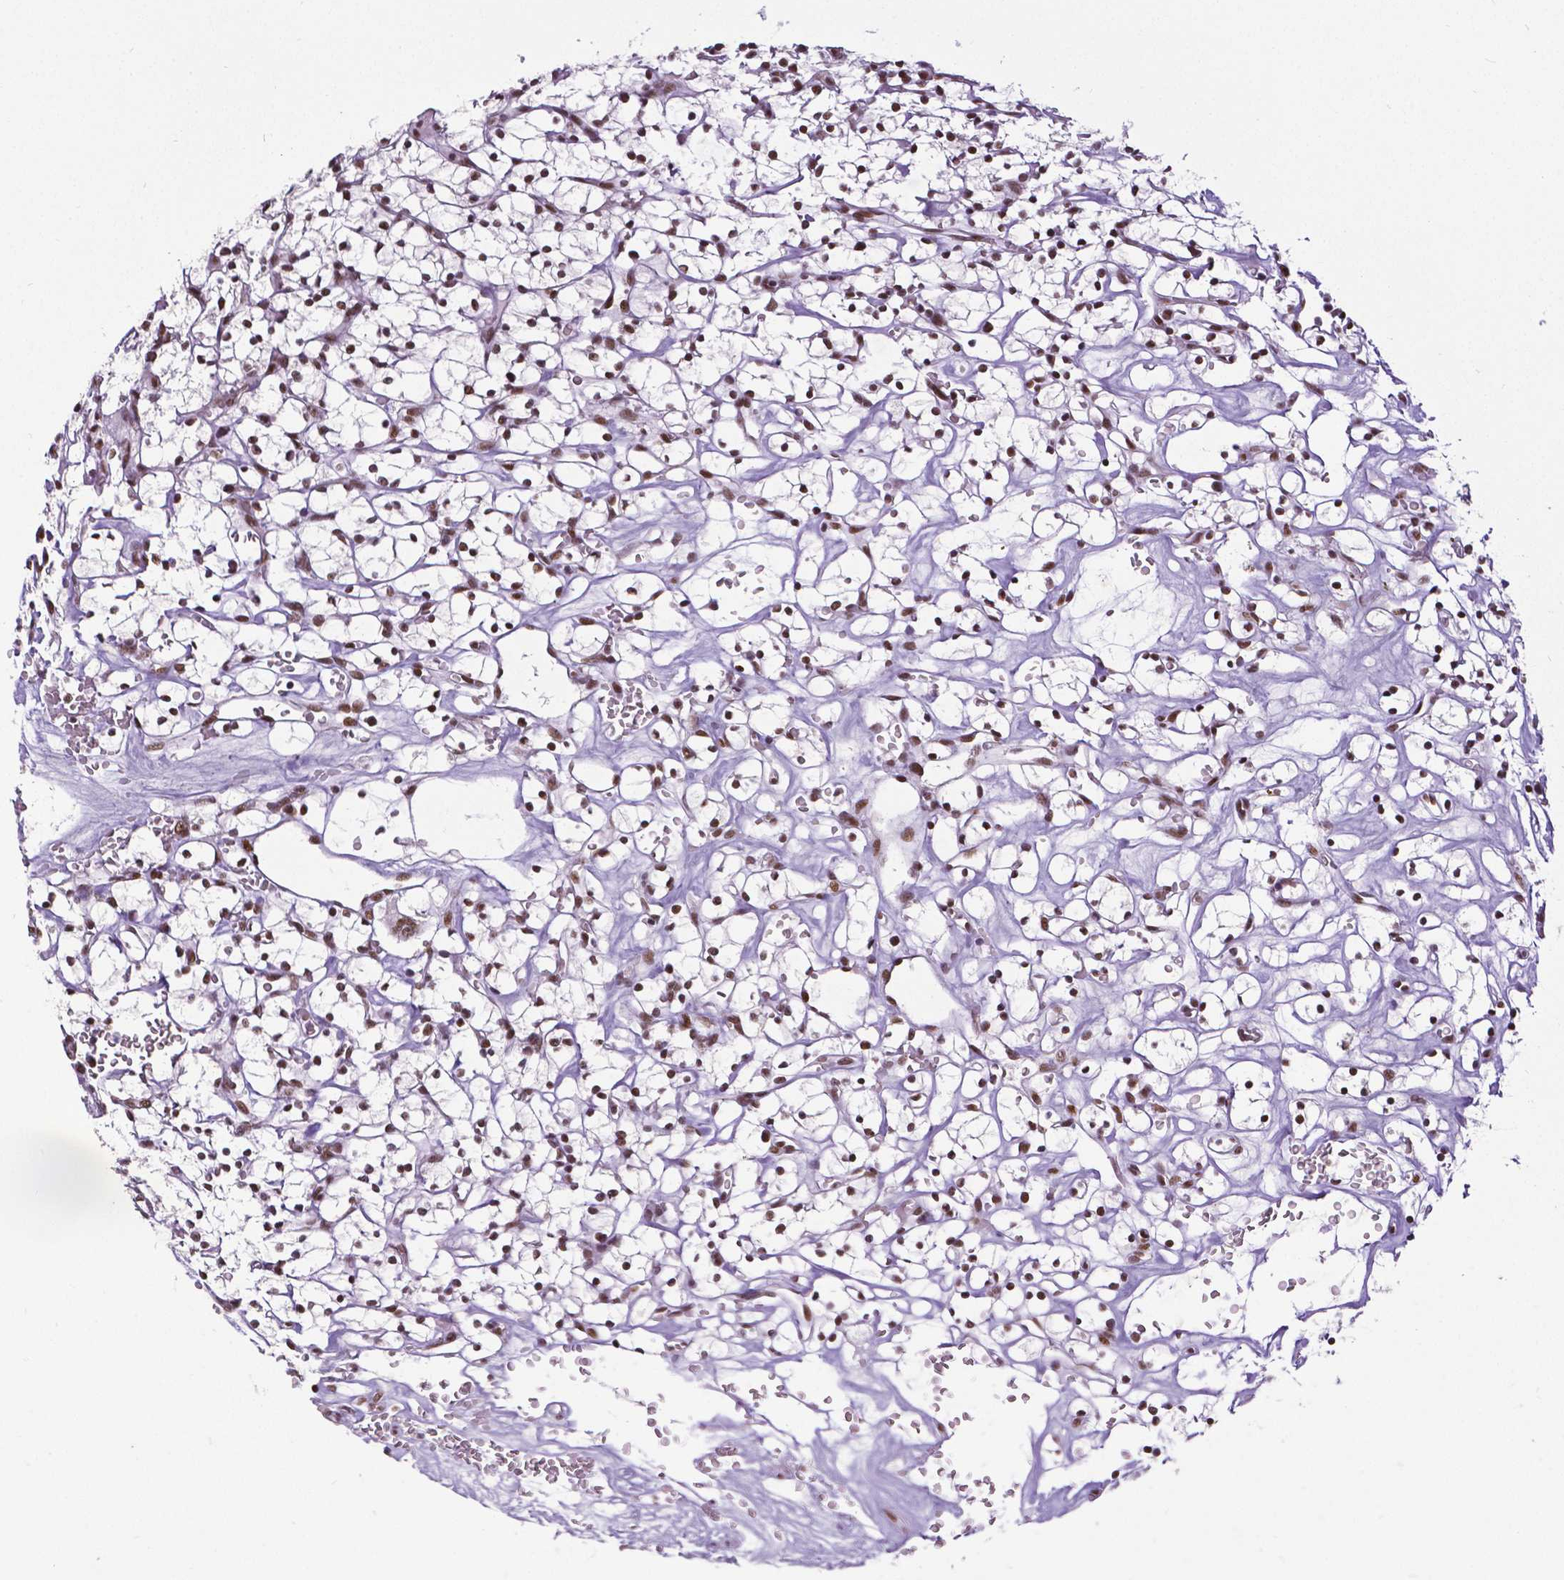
{"staining": {"intensity": "strong", "quantity": ">75%", "location": "nuclear"}, "tissue": "renal cancer", "cell_type": "Tumor cells", "image_type": "cancer", "snomed": [{"axis": "morphology", "description": "Adenocarcinoma, NOS"}, {"axis": "topography", "description": "Kidney"}], "caption": "Tumor cells demonstrate strong nuclear positivity in approximately >75% of cells in adenocarcinoma (renal). Immunohistochemistry stains the protein in brown and the nuclei are stained blue.", "gene": "REST", "patient": {"sex": "female", "age": 64}}